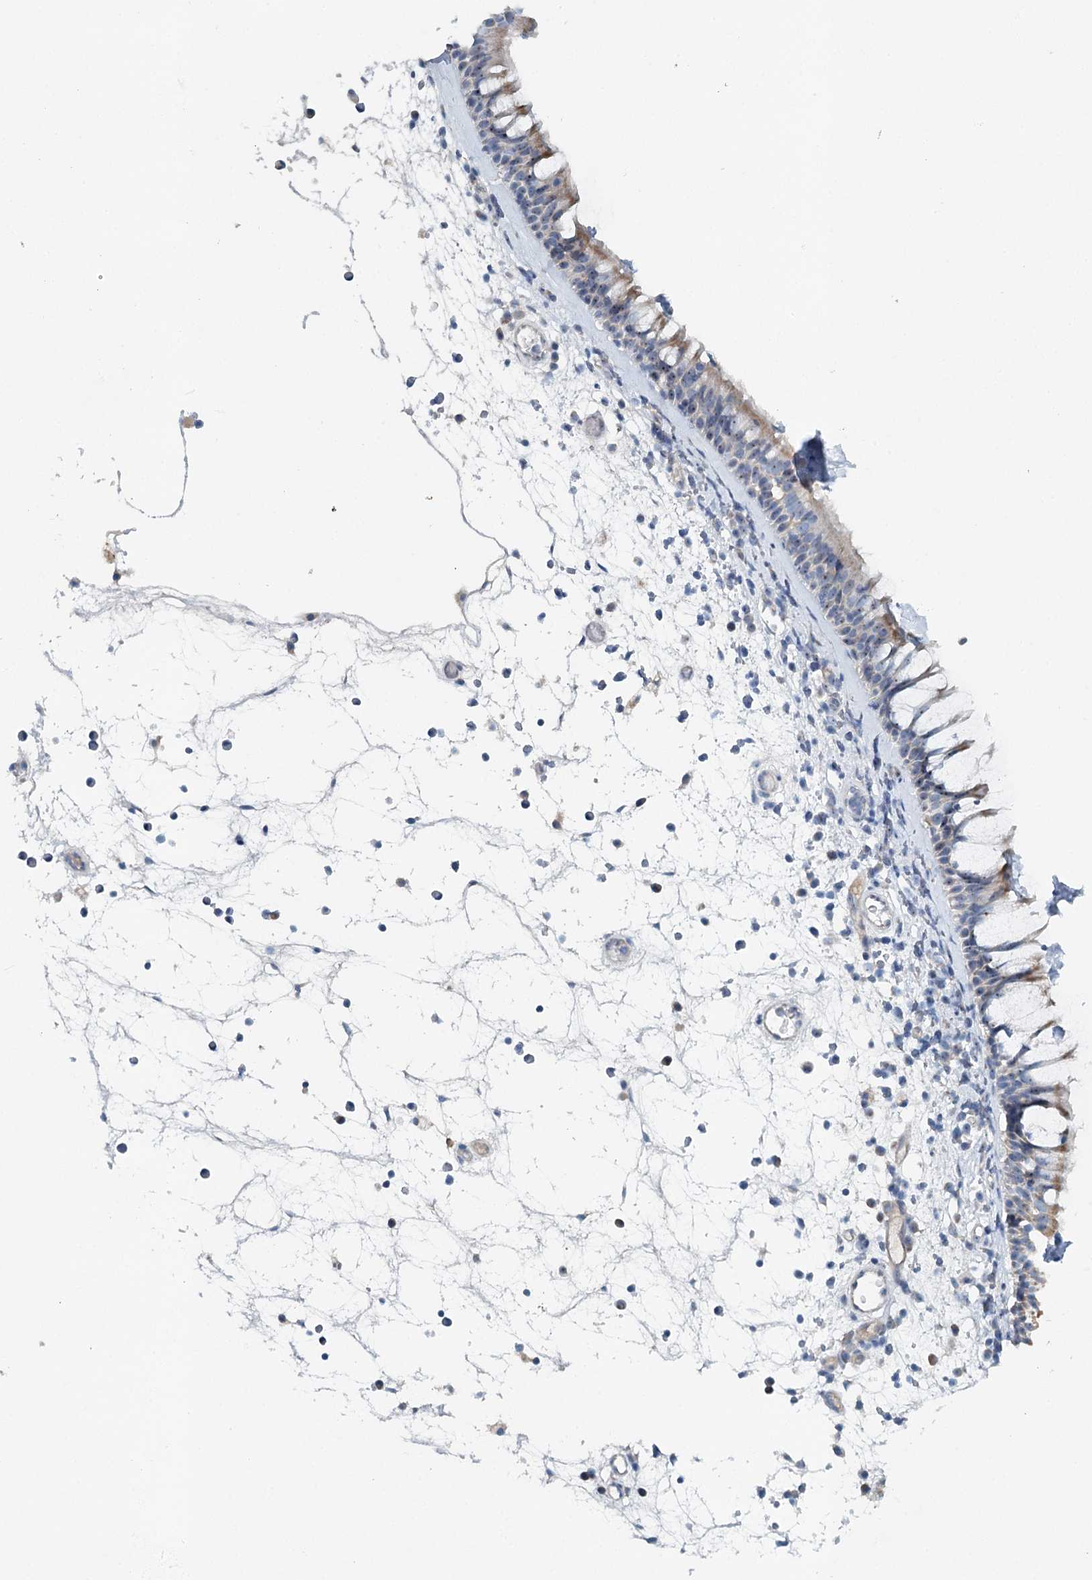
{"staining": {"intensity": "weak", "quantity": "25%-75%", "location": "cytoplasmic/membranous"}, "tissue": "nasopharynx", "cell_type": "Respiratory epithelial cells", "image_type": "normal", "snomed": [{"axis": "morphology", "description": "Normal tissue, NOS"}, {"axis": "morphology", "description": "Inflammation, NOS"}, {"axis": "morphology", "description": "Malignant melanoma, Metastatic site"}, {"axis": "topography", "description": "Nasopharynx"}], "caption": "IHC histopathology image of unremarkable human nasopharynx stained for a protein (brown), which exhibits low levels of weak cytoplasmic/membranous positivity in approximately 25%-75% of respiratory epithelial cells.", "gene": "RBM43", "patient": {"sex": "male", "age": 70}}